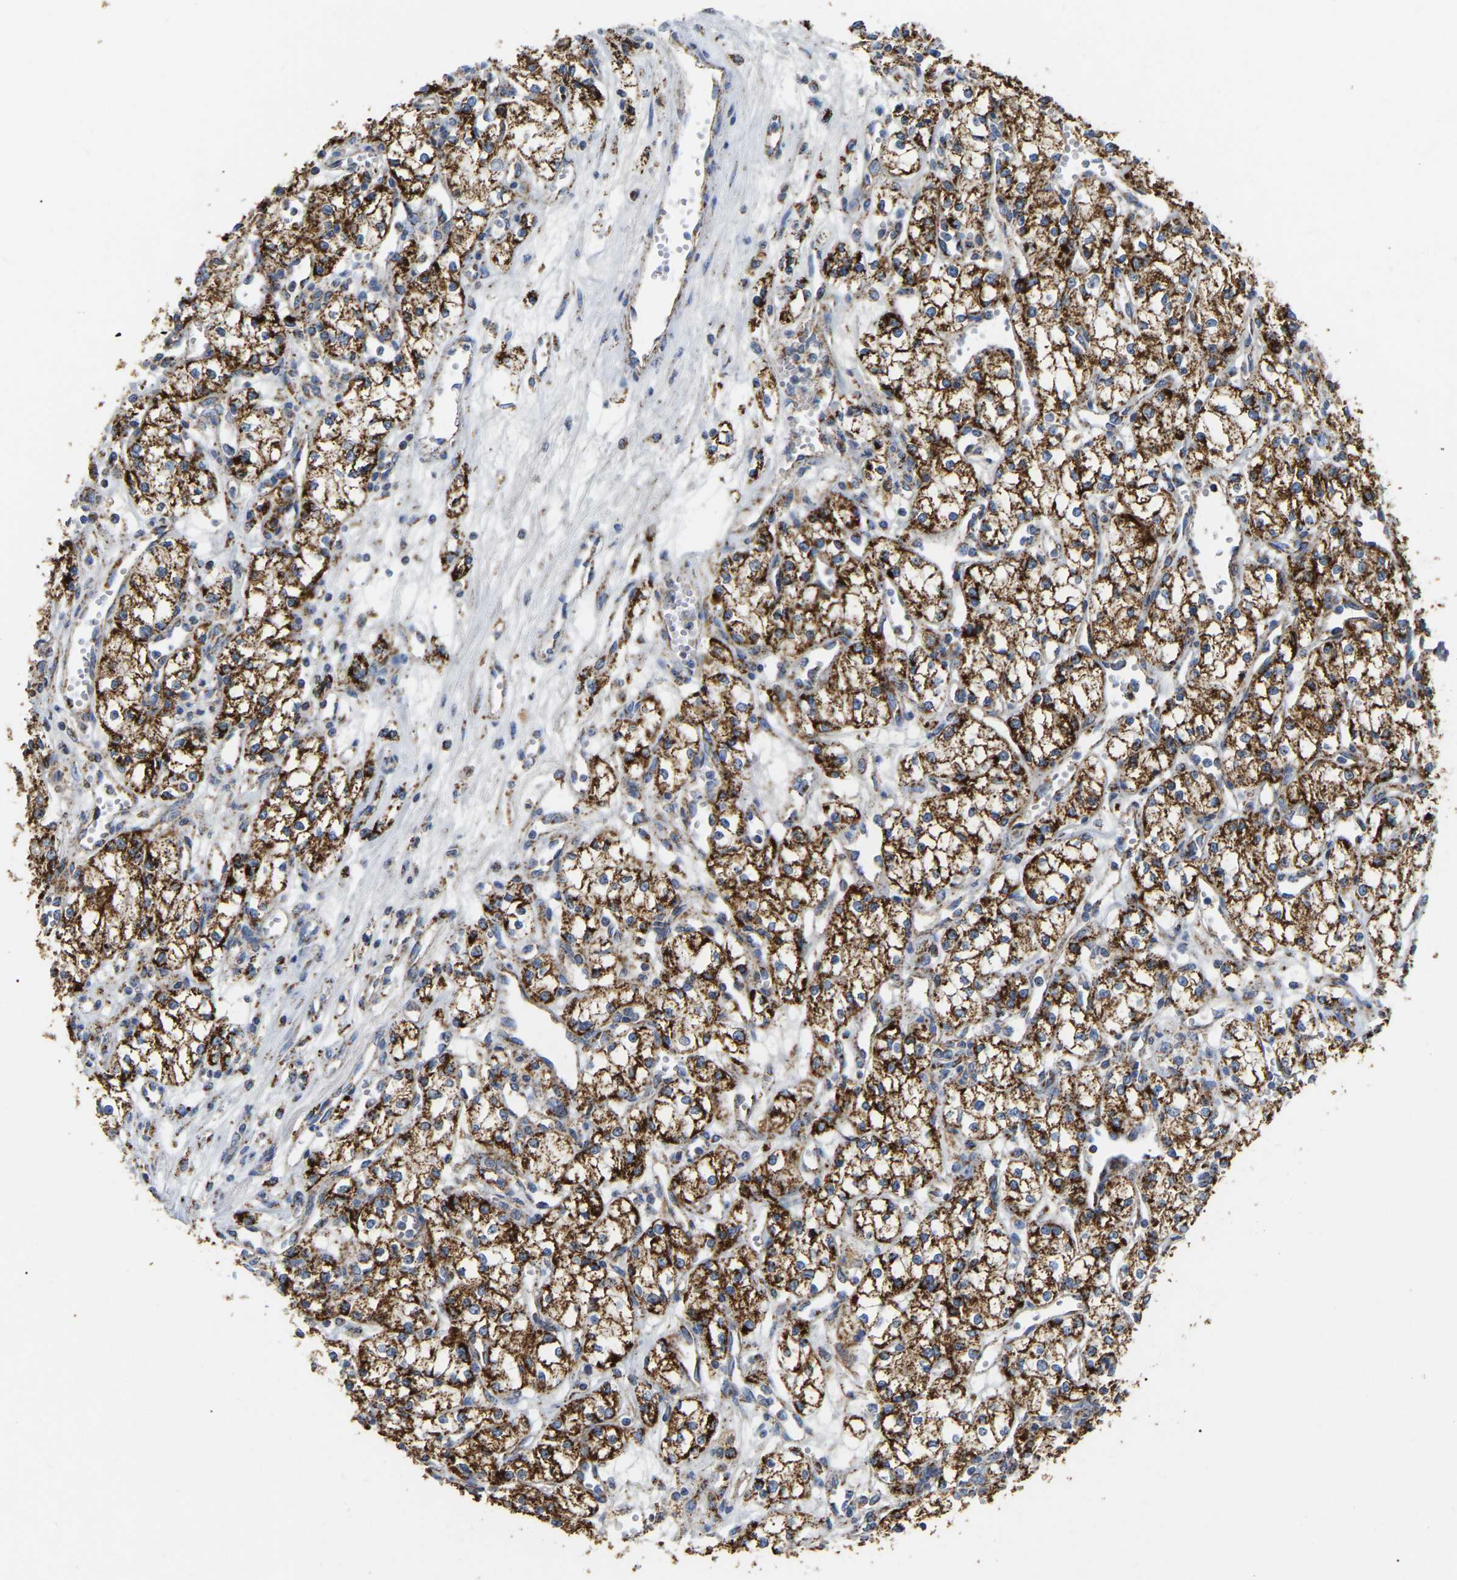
{"staining": {"intensity": "strong", "quantity": ">75%", "location": "cytoplasmic/membranous"}, "tissue": "renal cancer", "cell_type": "Tumor cells", "image_type": "cancer", "snomed": [{"axis": "morphology", "description": "Adenocarcinoma, NOS"}, {"axis": "topography", "description": "Kidney"}], "caption": "This histopathology image exhibits IHC staining of renal cancer (adenocarcinoma), with high strong cytoplasmic/membranous positivity in about >75% of tumor cells.", "gene": "HIBADH", "patient": {"sex": "male", "age": 59}}